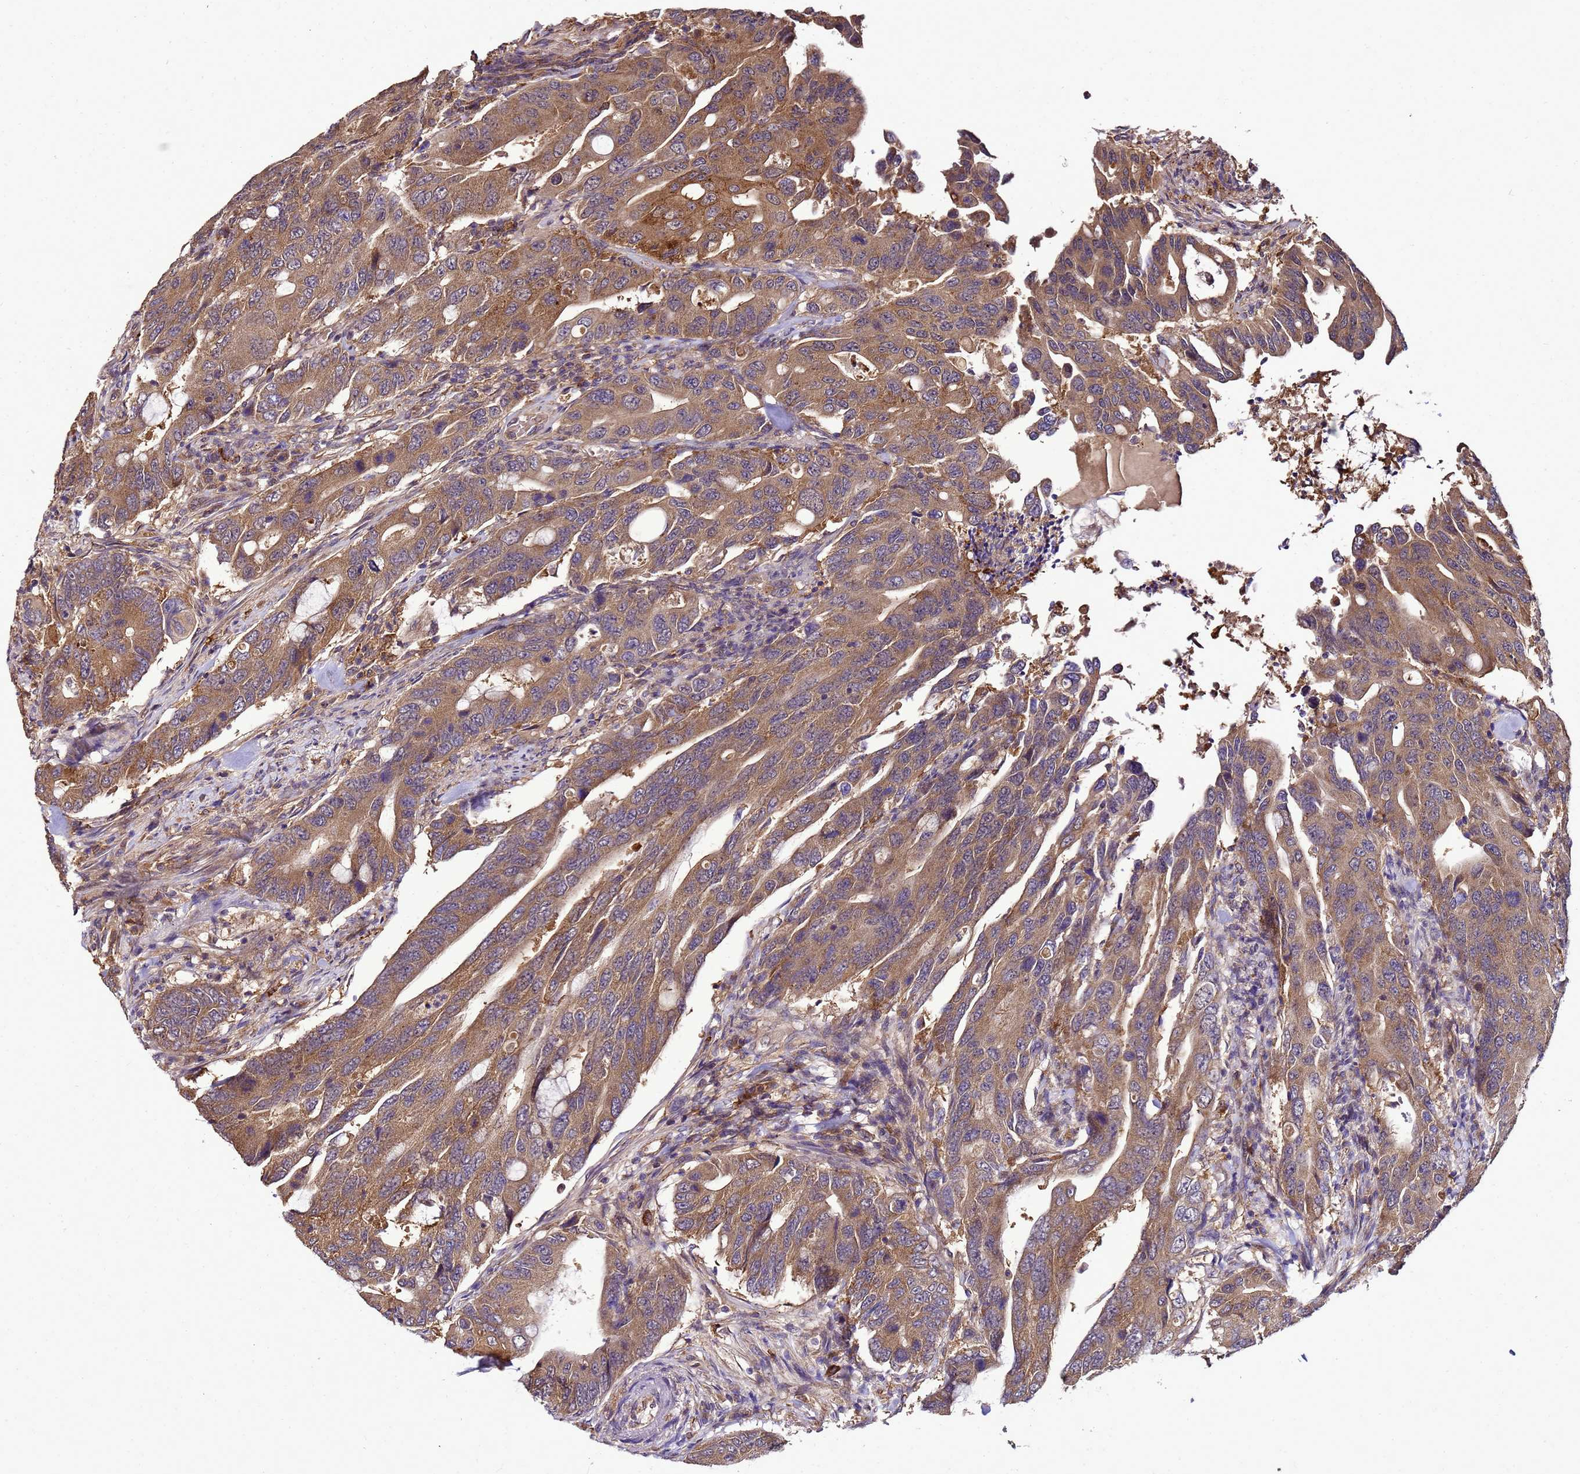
{"staining": {"intensity": "strong", "quantity": ">75%", "location": "cytoplasmic/membranous"}, "tissue": "colorectal cancer", "cell_type": "Tumor cells", "image_type": "cancer", "snomed": [{"axis": "morphology", "description": "Adenocarcinoma, NOS"}, {"axis": "topography", "description": "Colon"}], "caption": "Colorectal cancer tissue displays strong cytoplasmic/membranous staining in approximately >75% of tumor cells", "gene": "TRABD", "patient": {"sex": "male", "age": 71}}